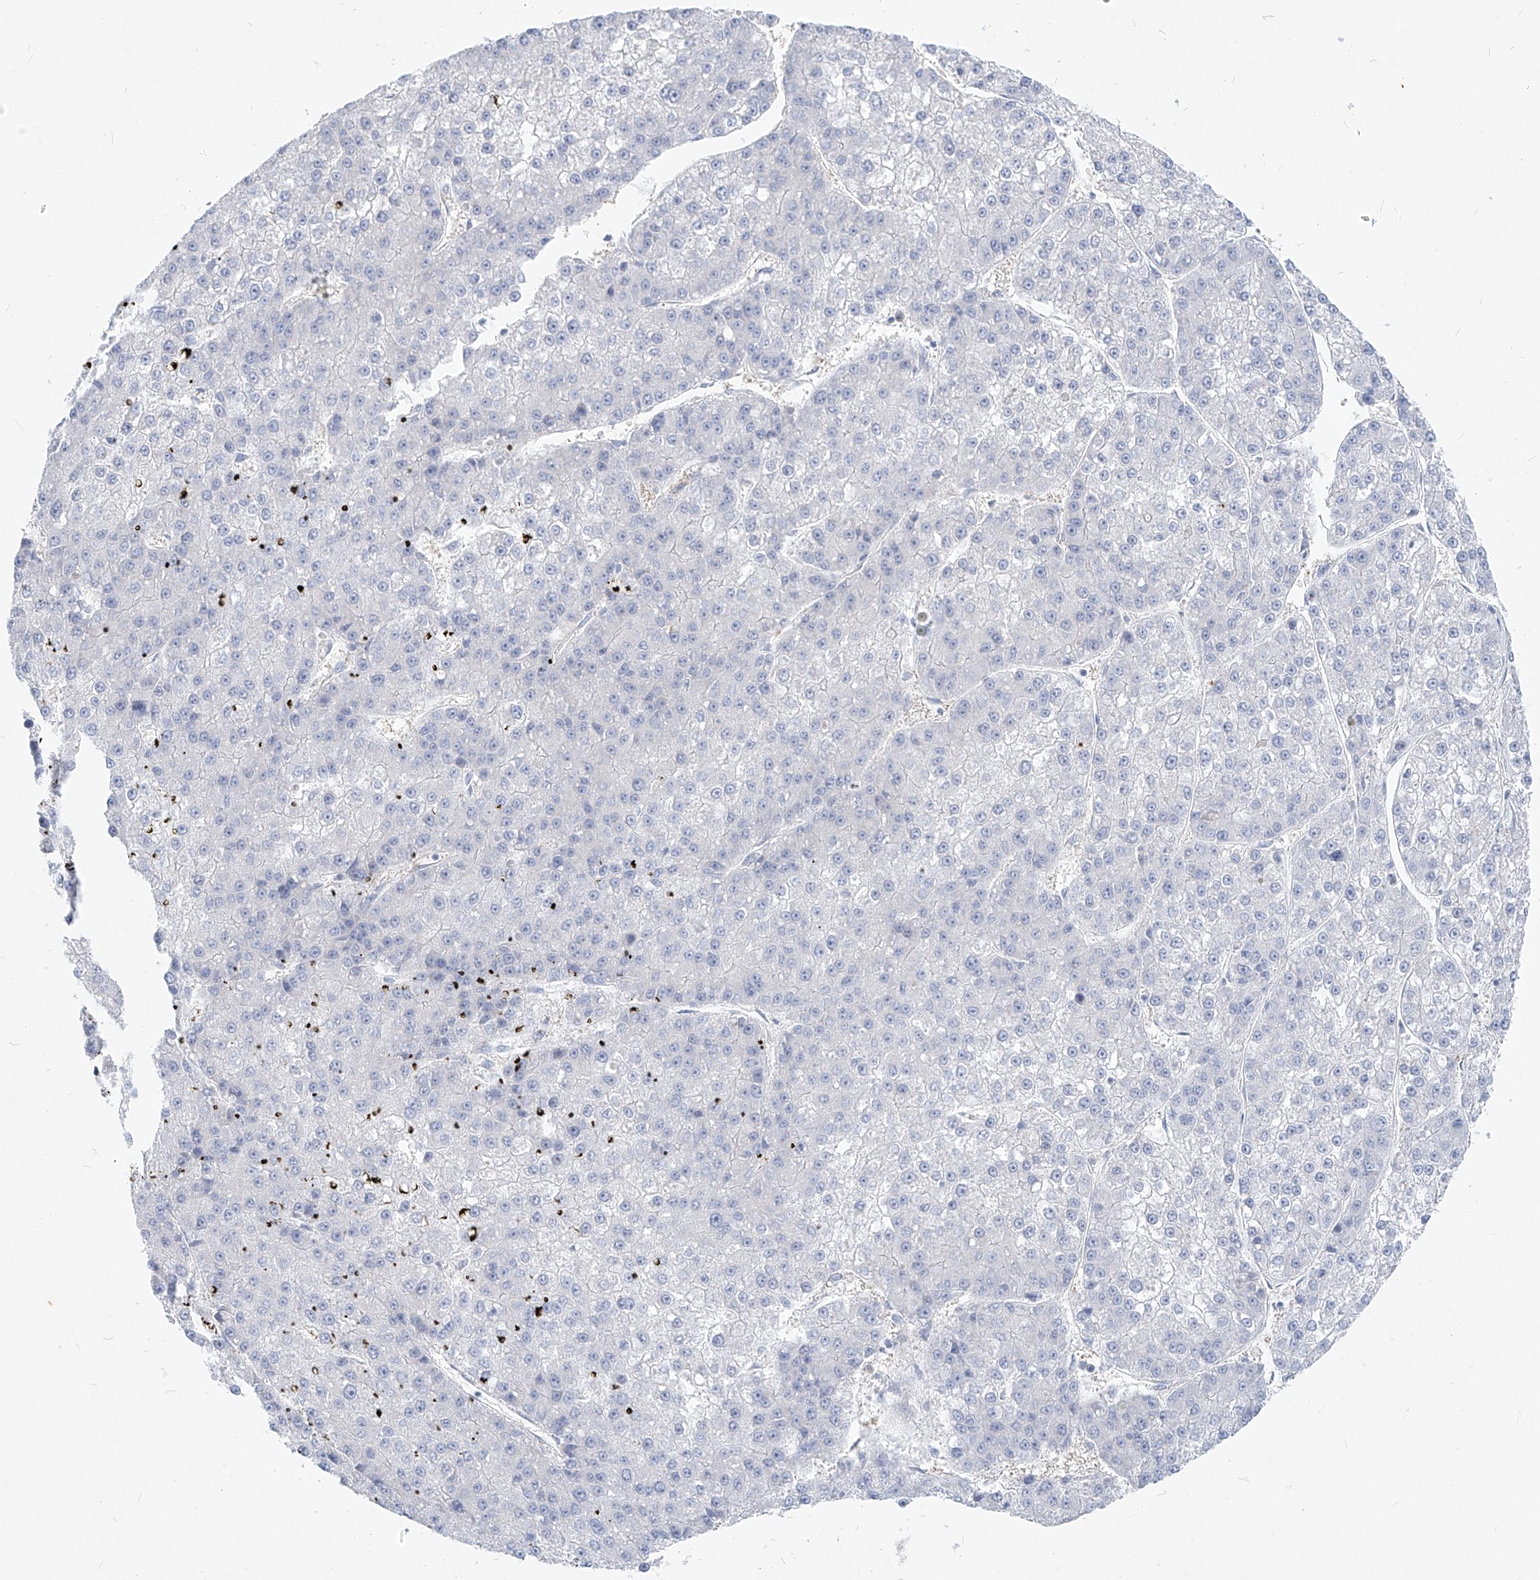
{"staining": {"intensity": "negative", "quantity": "none", "location": "none"}, "tissue": "liver cancer", "cell_type": "Tumor cells", "image_type": "cancer", "snomed": [{"axis": "morphology", "description": "Carcinoma, Hepatocellular, NOS"}, {"axis": "topography", "description": "Liver"}], "caption": "DAB (3,3'-diaminobenzidine) immunohistochemical staining of hepatocellular carcinoma (liver) displays no significant expression in tumor cells. (Brightfield microscopy of DAB immunohistochemistry at high magnification).", "gene": "UFL1", "patient": {"sex": "female", "age": 73}}